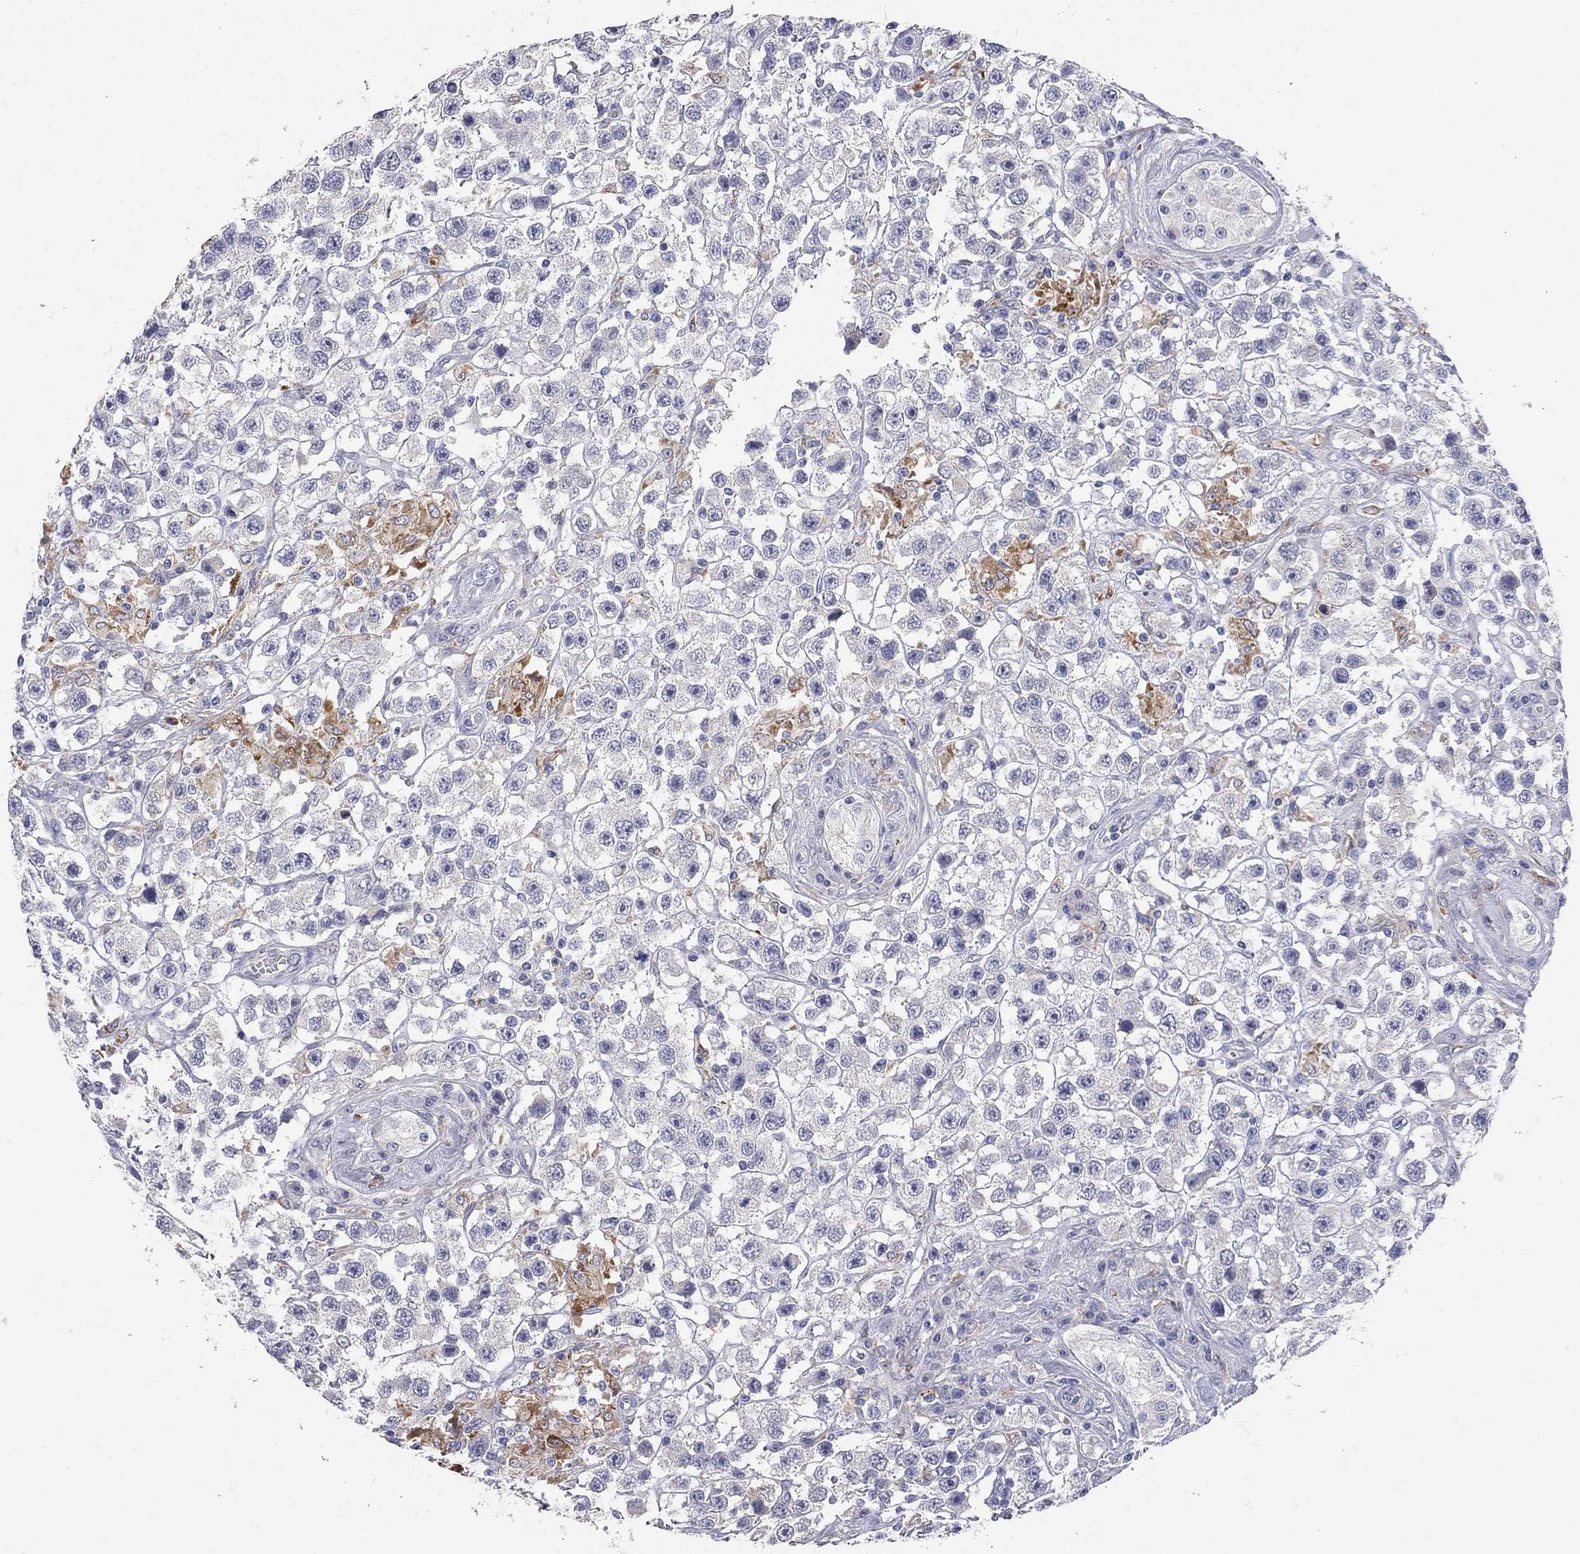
{"staining": {"intensity": "negative", "quantity": "none", "location": "none"}, "tissue": "testis cancer", "cell_type": "Tumor cells", "image_type": "cancer", "snomed": [{"axis": "morphology", "description": "Seminoma, NOS"}, {"axis": "topography", "description": "Testis"}], "caption": "The photomicrograph displays no significant staining in tumor cells of testis seminoma.", "gene": "ACSL1", "patient": {"sex": "male", "age": 45}}